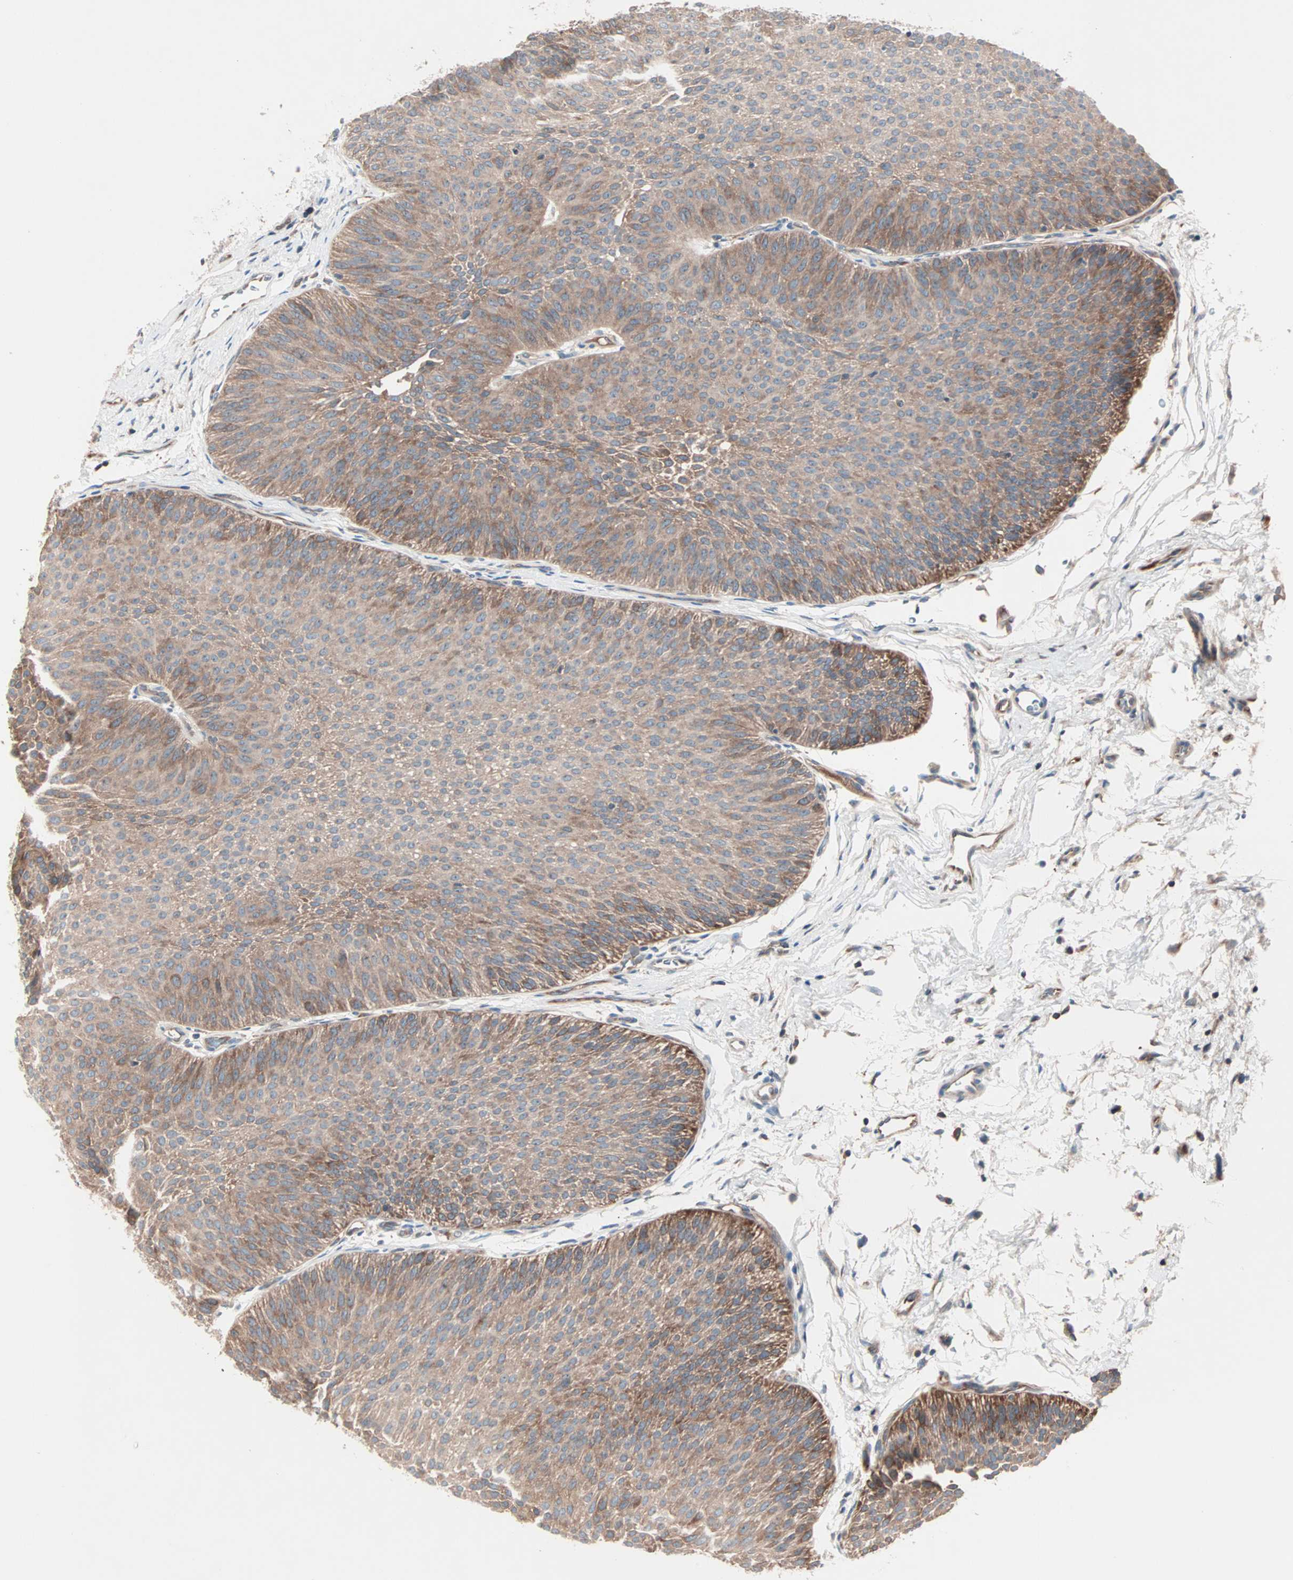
{"staining": {"intensity": "moderate", "quantity": ">75%", "location": "cytoplasmic/membranous"}, "tissue": "urothelial cancer", "cell_type": "Tumor cells", "image_type": "cancer", "snomed": [{"axis": "morphology", "description": "Urothelial carcinoma, Low grade"}, {"axis": "topography", "description": "Urinary bladder"}], "caption": "The image demonstrates staining of urothelial cancer, revealing moderate cytoplasmic/membranous protein expression (brown color) within tumor cells. (Brightfield microscopy of DAB IHC at high magnification).", "gene": "CAD", "patient": {"sex": "female", "age": 60}}